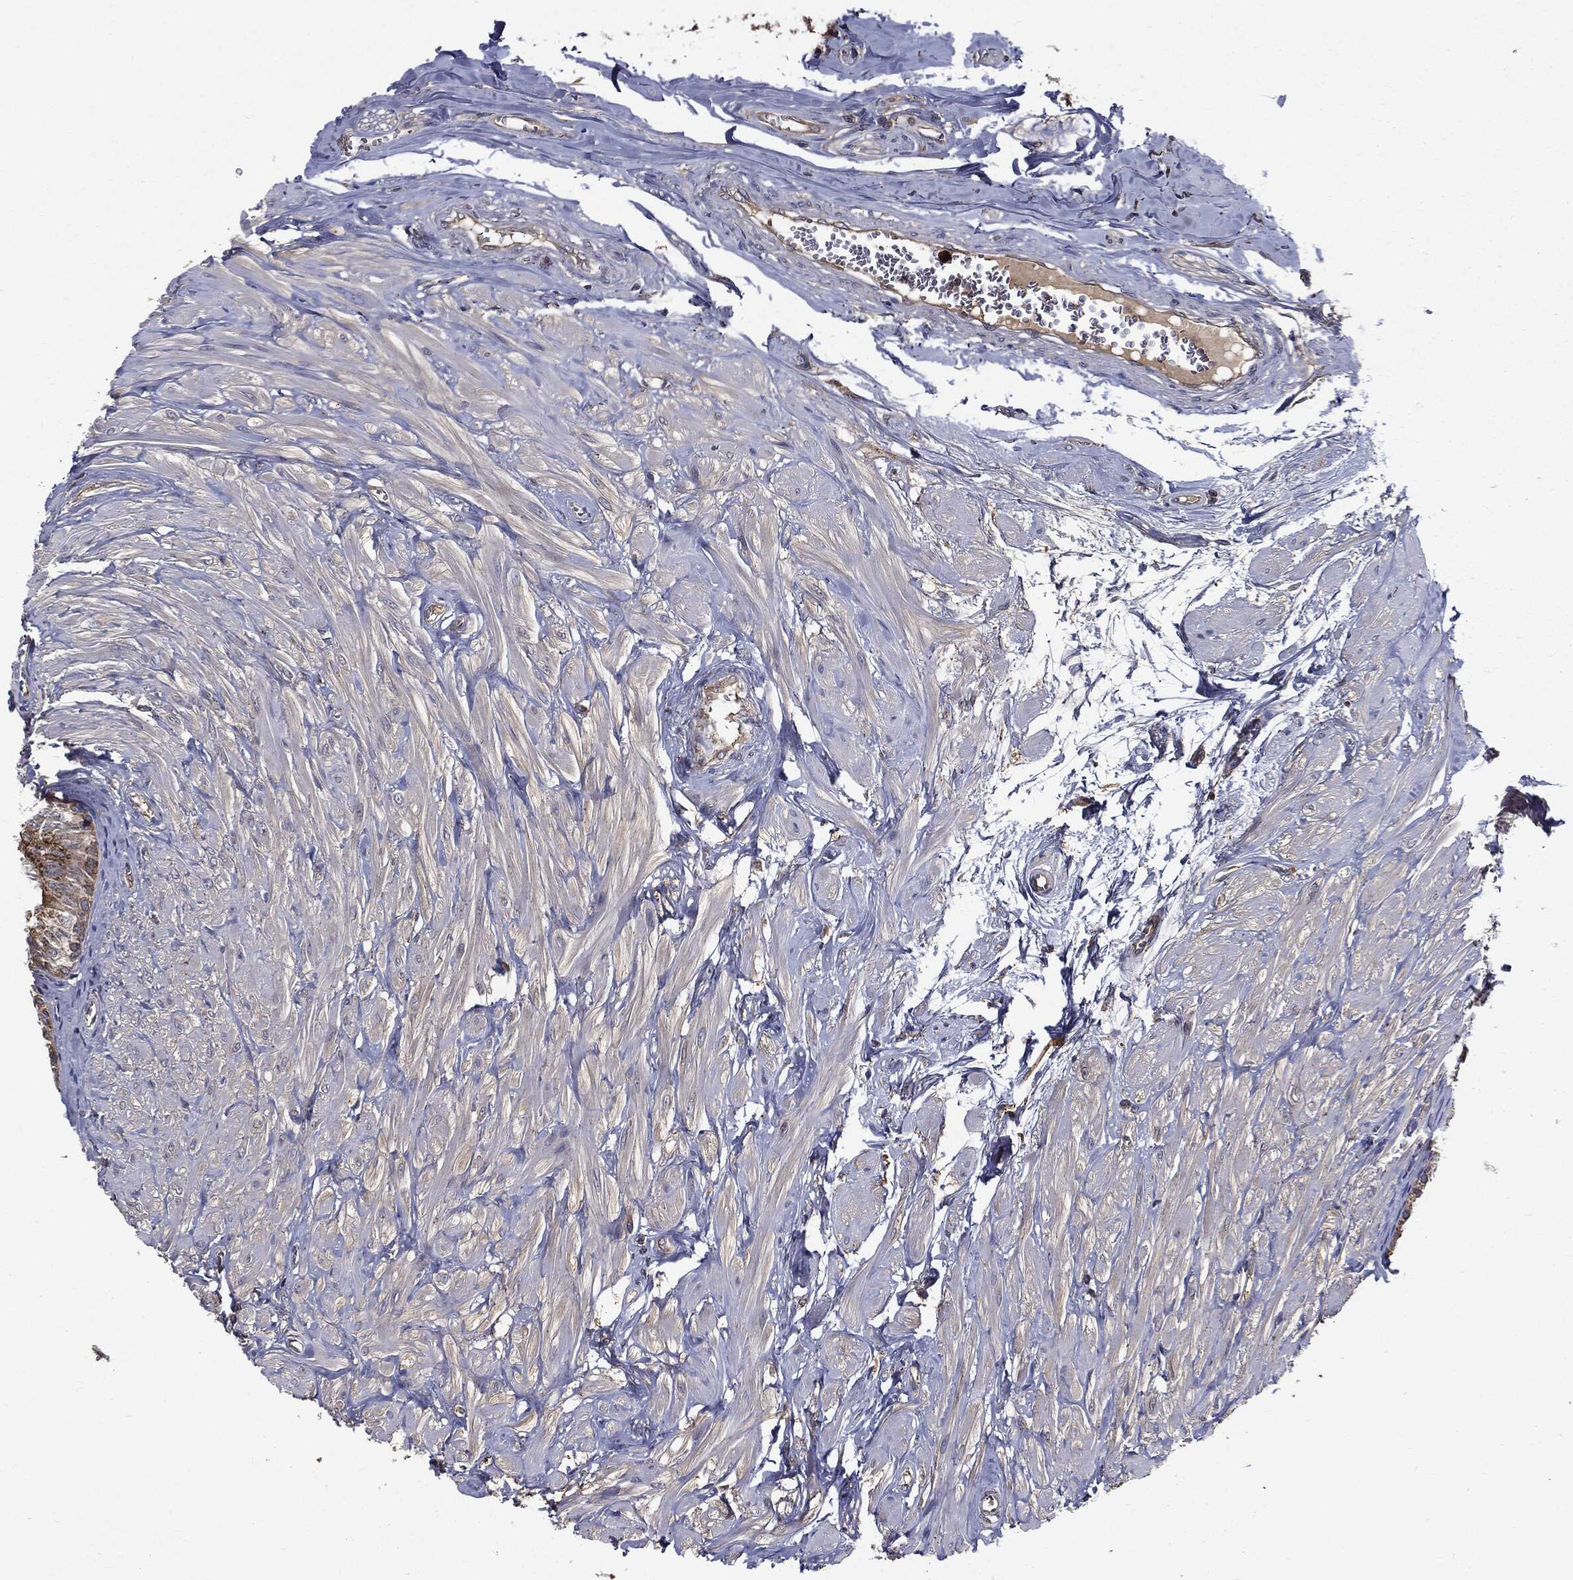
{"staining": {"intensity": "moderate", "quantity": "25%-75%", "location": "cytoplasmic/membranous"}, "tissue": "epididymis", "cell_type": "Glandular cells", "image_type": "normal", "snomed": [{"axis": "morphology", "description": "Normal tissue, NOS"}, {"axis": "topography", "description": "Epididymis"}], "caption": "Benign epididymis was stained to show a protein in brown. There is medium levels of moderate cytoplasmic/membranous staining in about 25%-75% of glandular cells.", "gene": "PDCD6IP", "patient": {"sex": "male", "age": 33}}